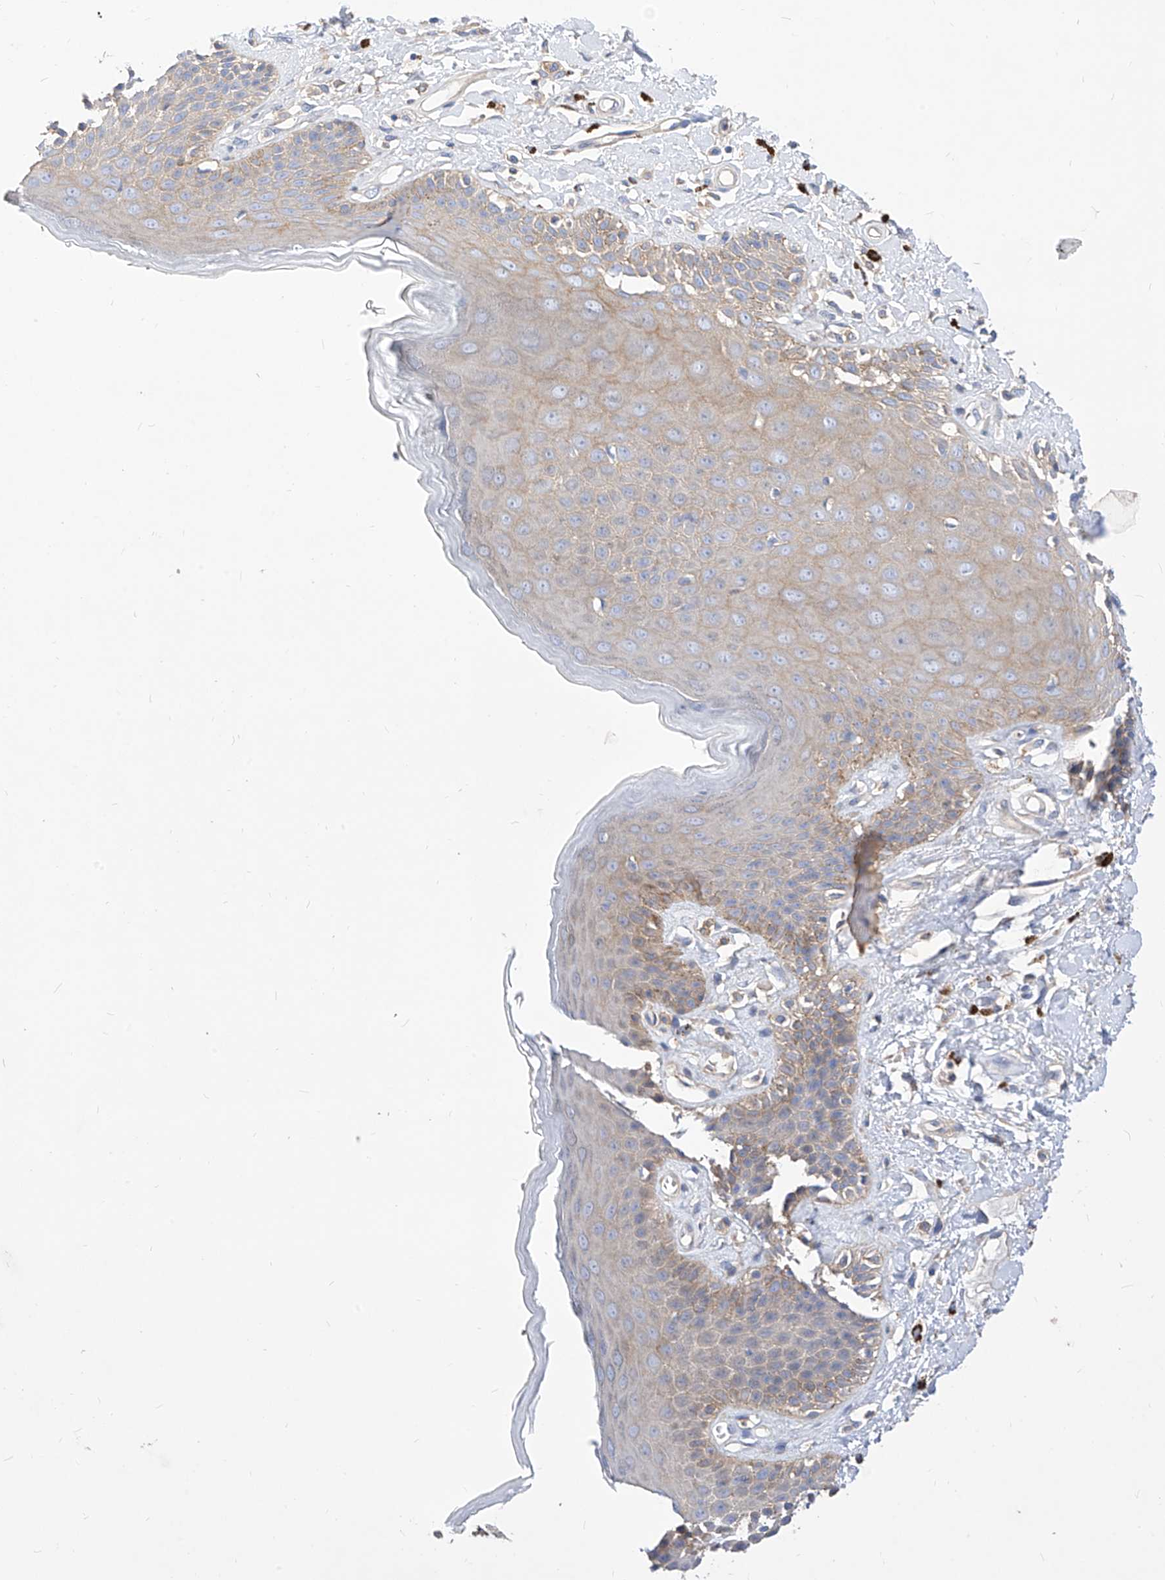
{"staining": {"intensity": "weak", "quantity": ">75%", "location": "cytoplasmic/membranous"}, "tissue": "skin", "cell_type": "Epidermal cells", "image_type": "normal", "snomed": [{"axis": "morphology", "description": "Normal tissue, NOS"}, {"axis": "topography", "description": "Anal"}], "caption": "Immunohistochemical staining of benign human skin exhibits >75% levels of weak cytoplasmic/membranous protein staining in approximately >75% of epidermal cells.", "gene": "SCGB2A1", "patient": {"sex": "female", "age": 78}}